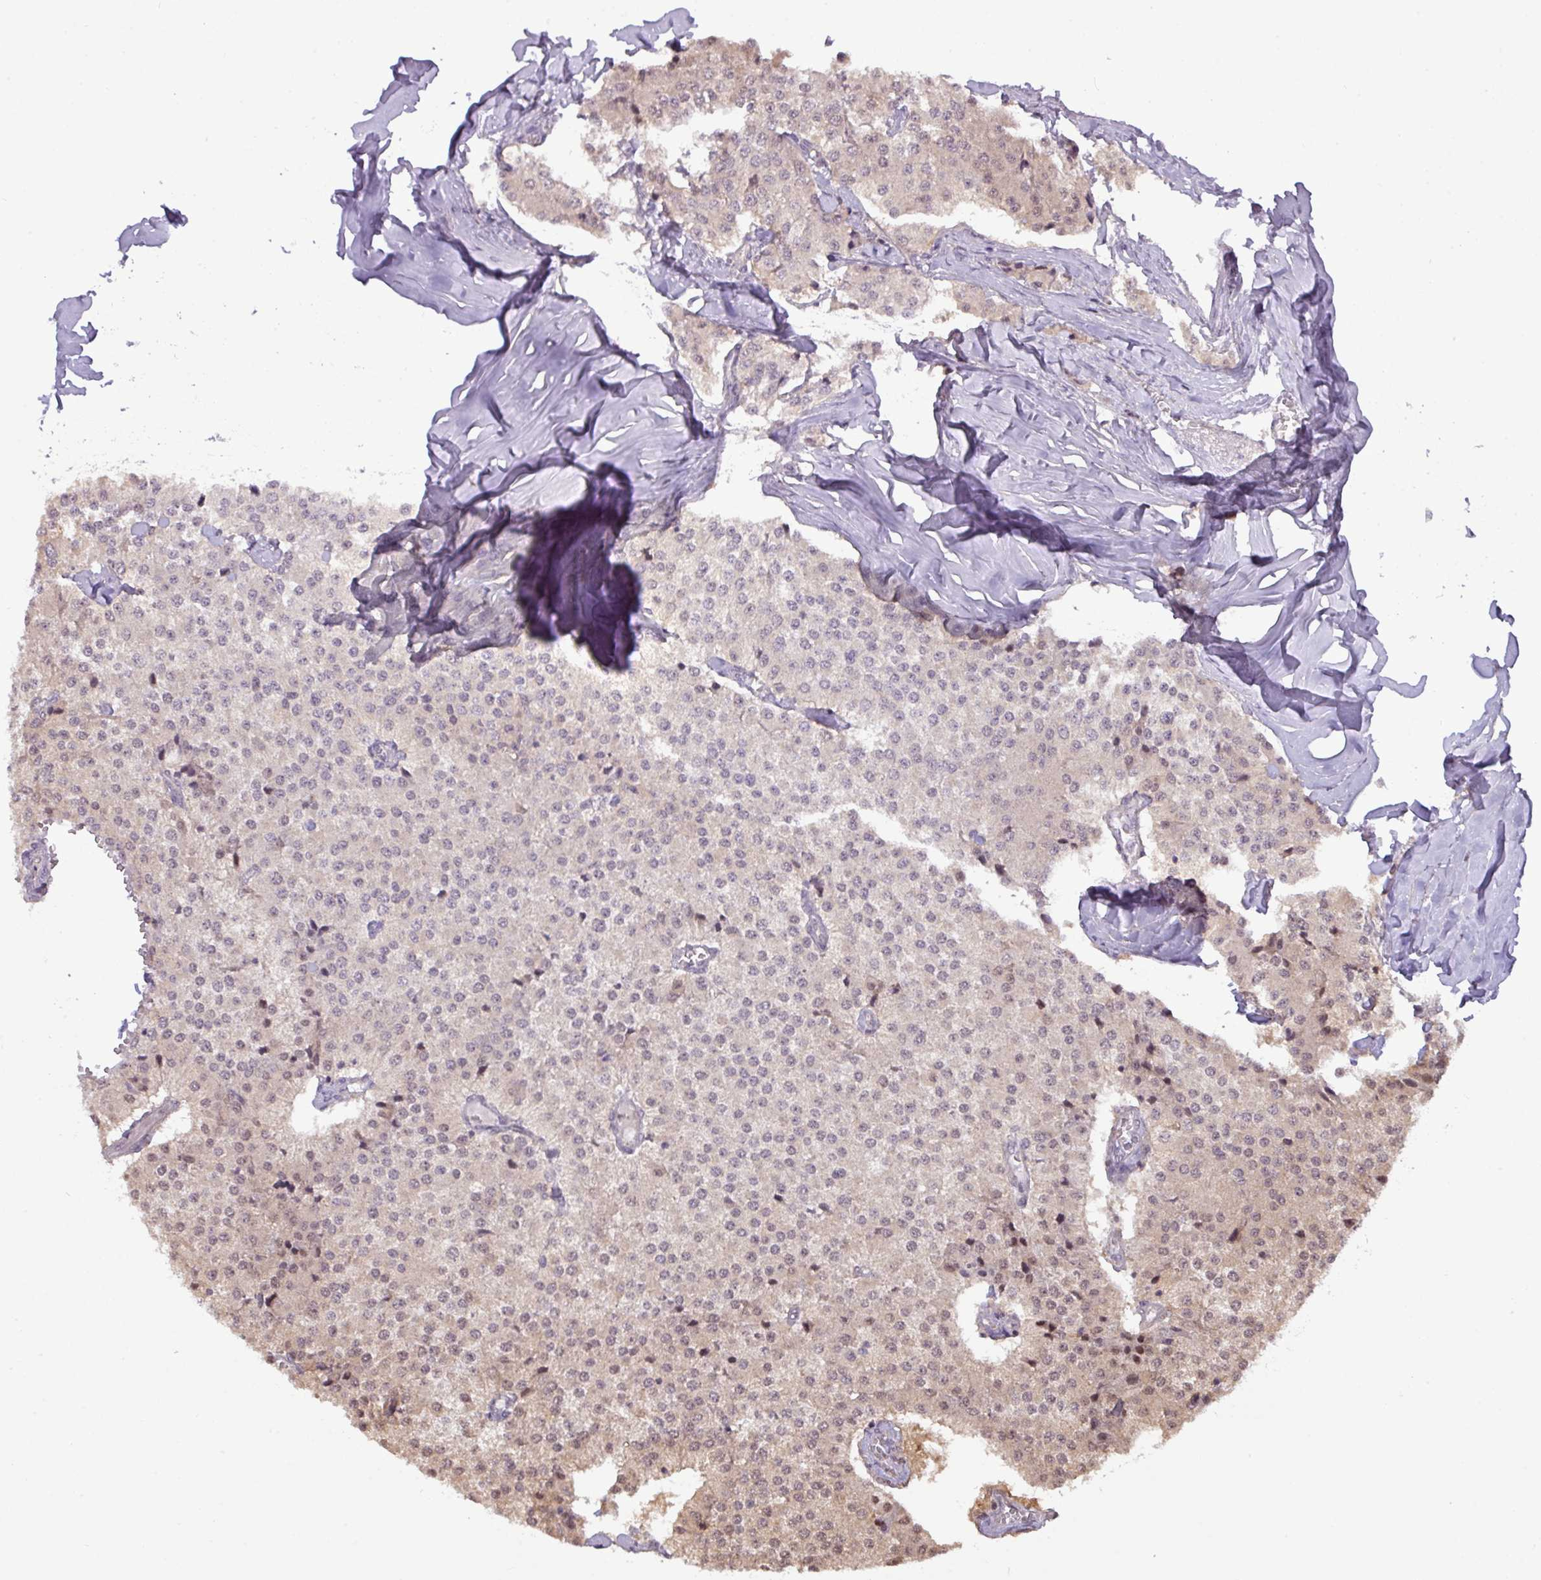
{"staining": {"intensity": "weak", "quantity": "<25%", "location": "cytoplasmic/membranous,nuclear"}, "tissue": "carcinoid", "cell_type": "Tumor cells", "image_type": "cancer", "snomed": [{"axis": "morphology", "description": "Carcinoid, malignant, NOS"}, {"axis": "topography", "description": "Colon"}], "caption": "The photomicrograph exhibits no staining of tumor cells in carcinoid (malignant). (DAB immunohistochemistry, high magnification).", "gene": "RIPPLY1", "patient": {"sex": "female", "age": 52}}